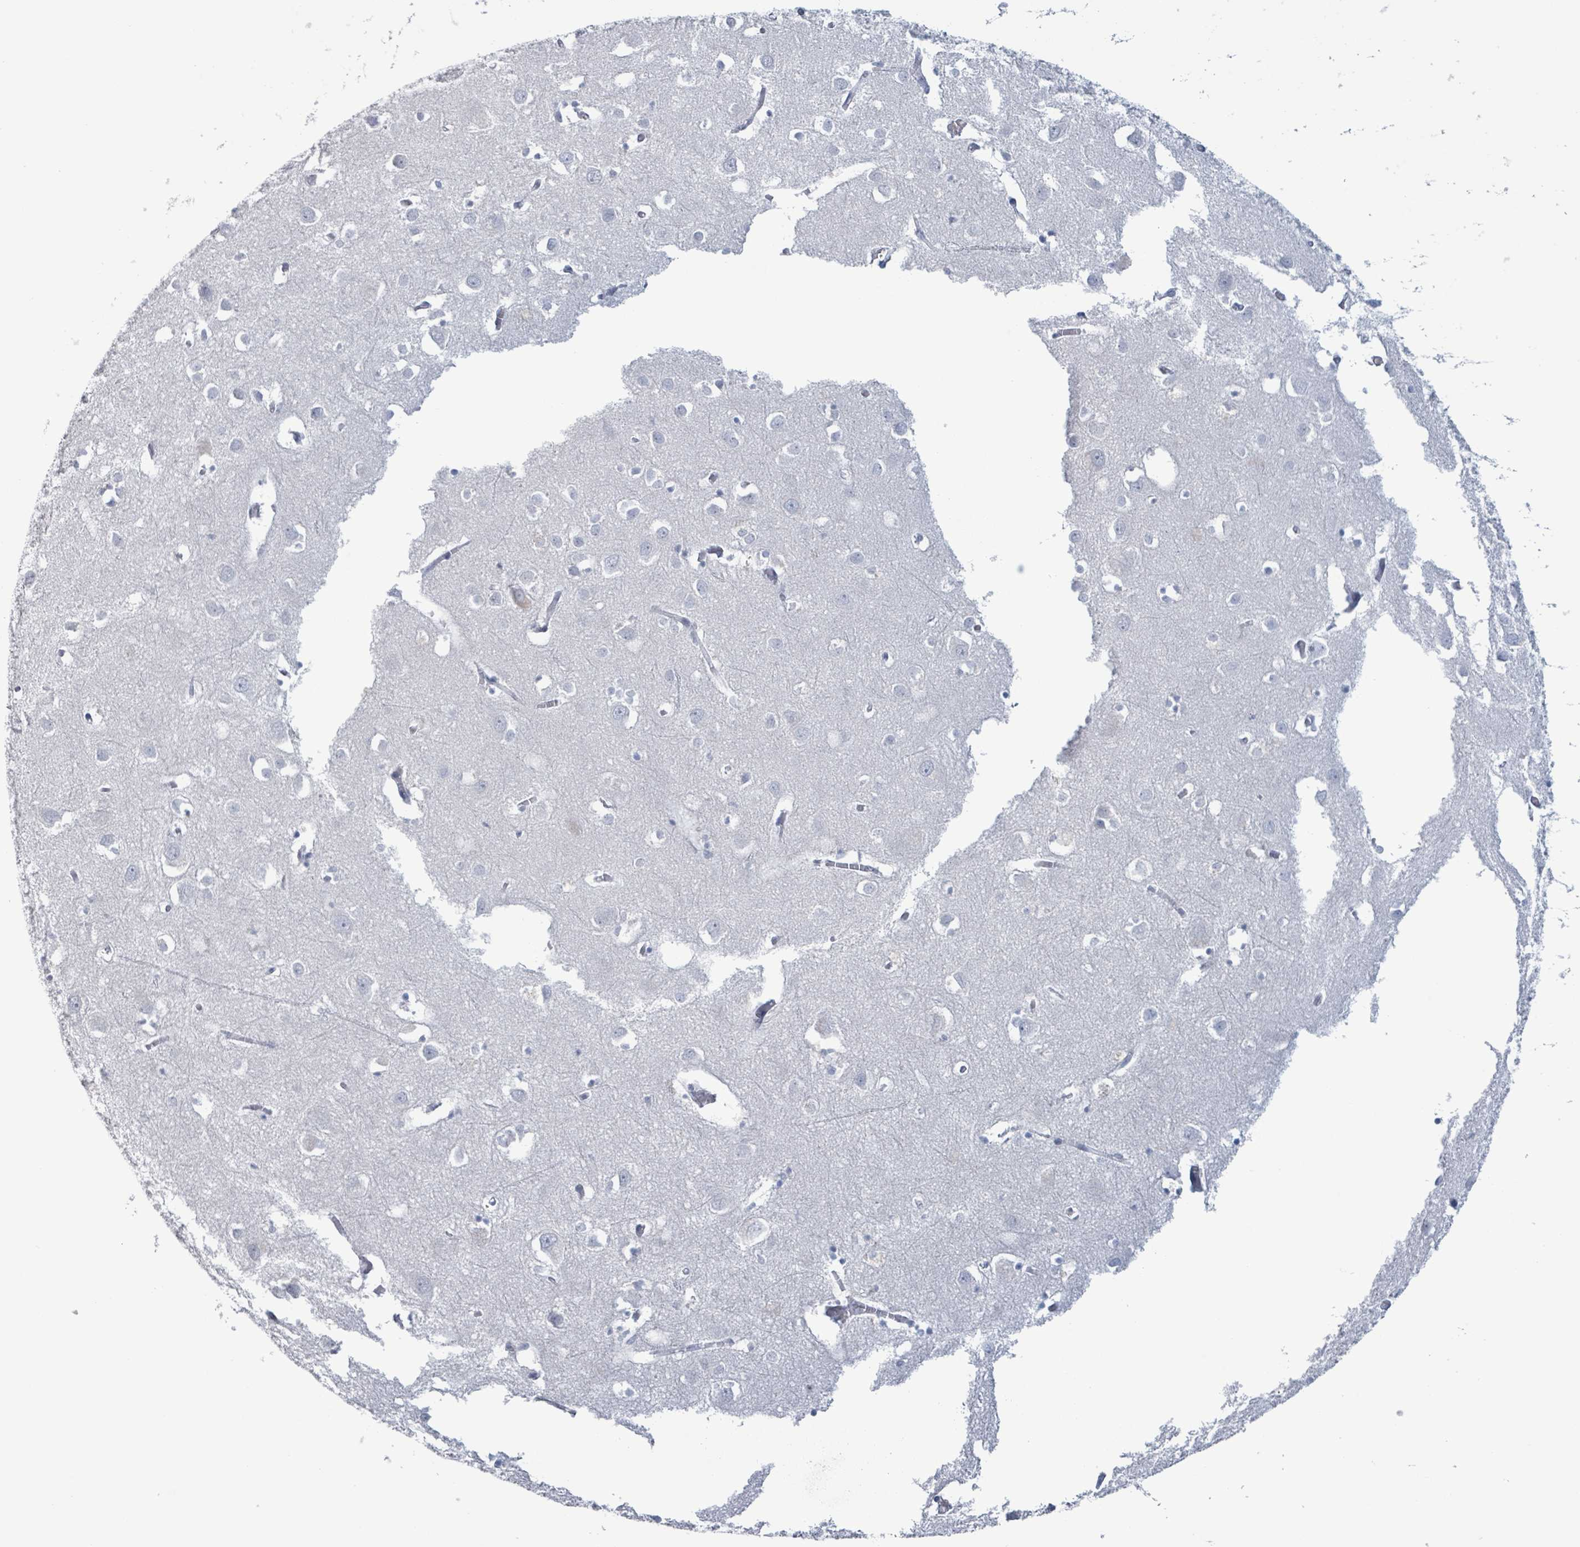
{"staining": {"intensity": "negative", "quantity": "none", "location": "none"}, "tissue": "cerebral cortex", "cell_type": "Endothelial cells", "image_type": "normal", "snomed": [{"axis": "morphology", "description": "Normal tissue, NOS"}, {"axis": "topography", "description": "Cerebral cortex"}], "caption": "High magnification brightfield microscopy of unremarkable cerebral cortex stained with DAB (brown) and counterstained with hematoxylin (blue): endothelial cells show no significant positivity. (DAB (3,3'-diaminobenzidine) IHC, high magnification).", "gene": "PKLR", "patient": {"sex": "male", "age": 70}}